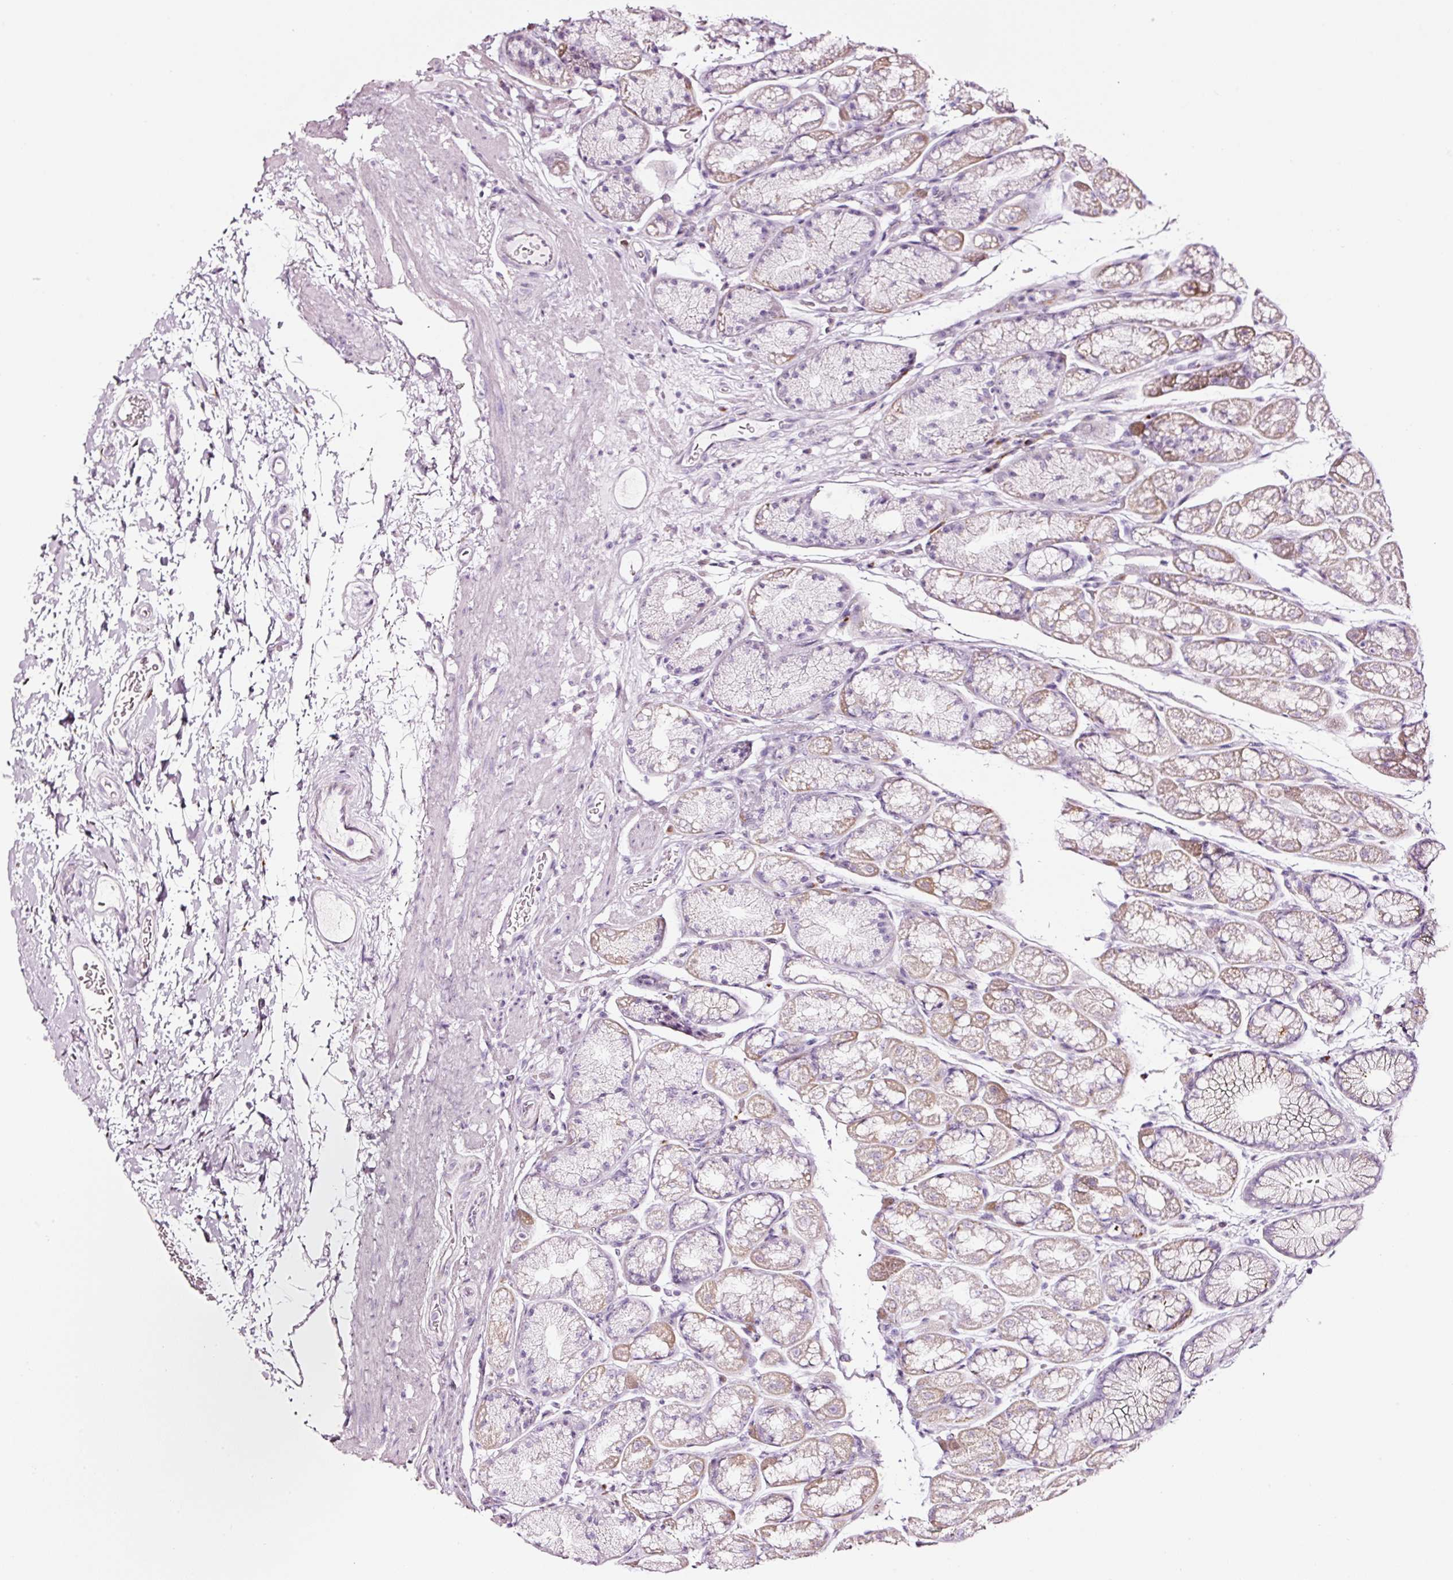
{"staining": {"intensity": "moderate", "quantity": "<25%", "location": "cytoplasmic/membranous"}, "tissue": "stomach", "cell_type": "Glandular cells", "image_type": "normal", "snomed": [{"axis": "morphology", "description": "Normal tissue, NOS"}, {"axis": "topography", "description": "Stomach, lower"}], "caption": "Brown immunohistochemical staining in unremarkable human stomach demonstrates moderate cytoplasmic/membranous staining in about <25% of glandular cells.", "gene": "SDF4", "patient": {"sex": "male", "age": 67}}